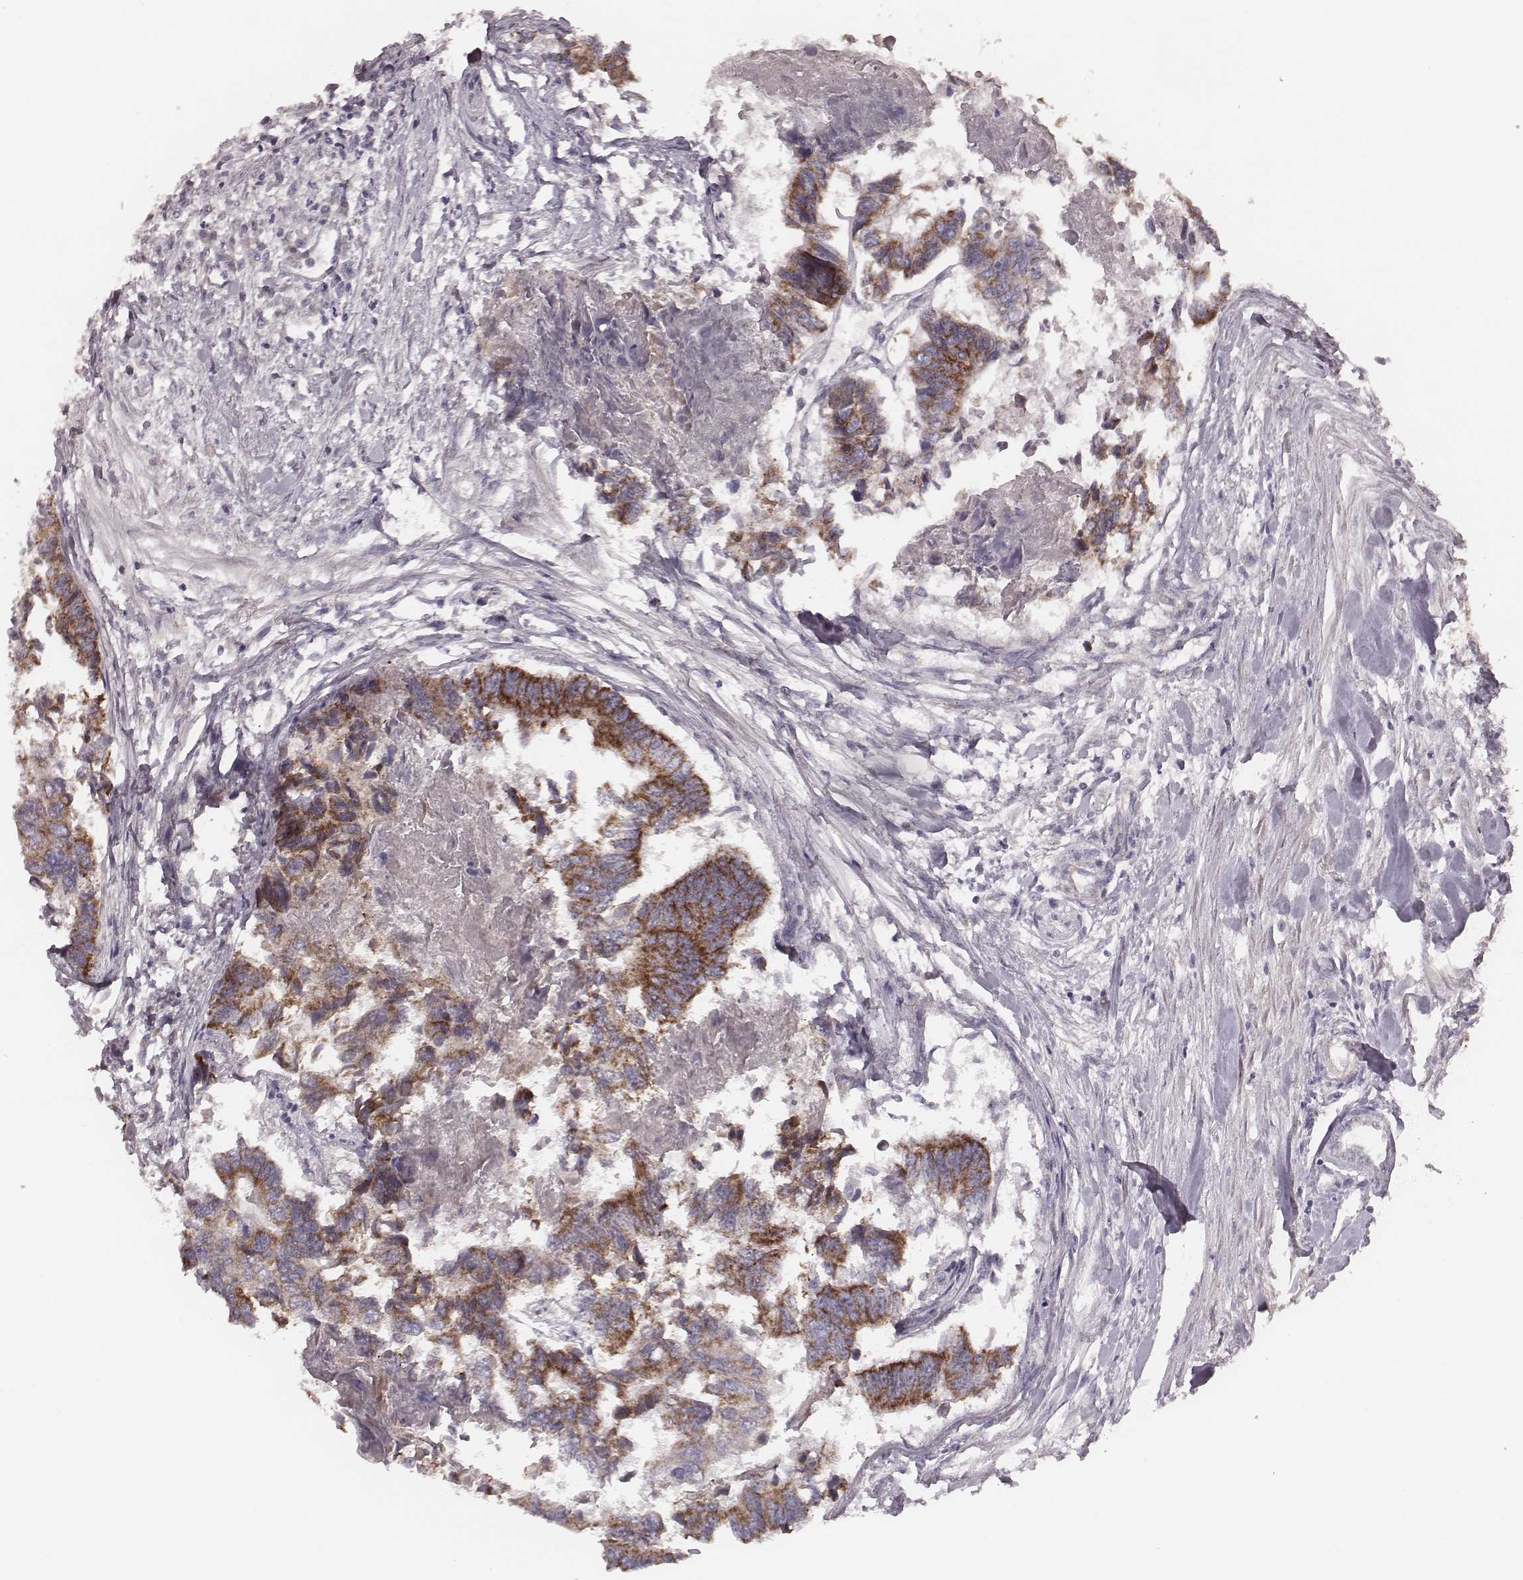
{"staining": {"intensity": "strong", "quantity": "25%-75%", "location": "cytoplasmic/membranous"}, "tissue": "colorectal cancer", "cell_type": "Tumor cells", "image_type": "cancer", "snomed": [{"axis": "morphology", "description": "Adenocarcinoma, NOS"}, {"axis": "topography", "description": "Colon"}], "caption": "An IHC histopathology image of neoplastic tissue is shown. Protein staining in brown shows strong cytoplasmic/membranous positivity in colorectal cancer within tumor cells.", "gene": "MRPS27", "patient": {"sex": "female", "age": 65}}